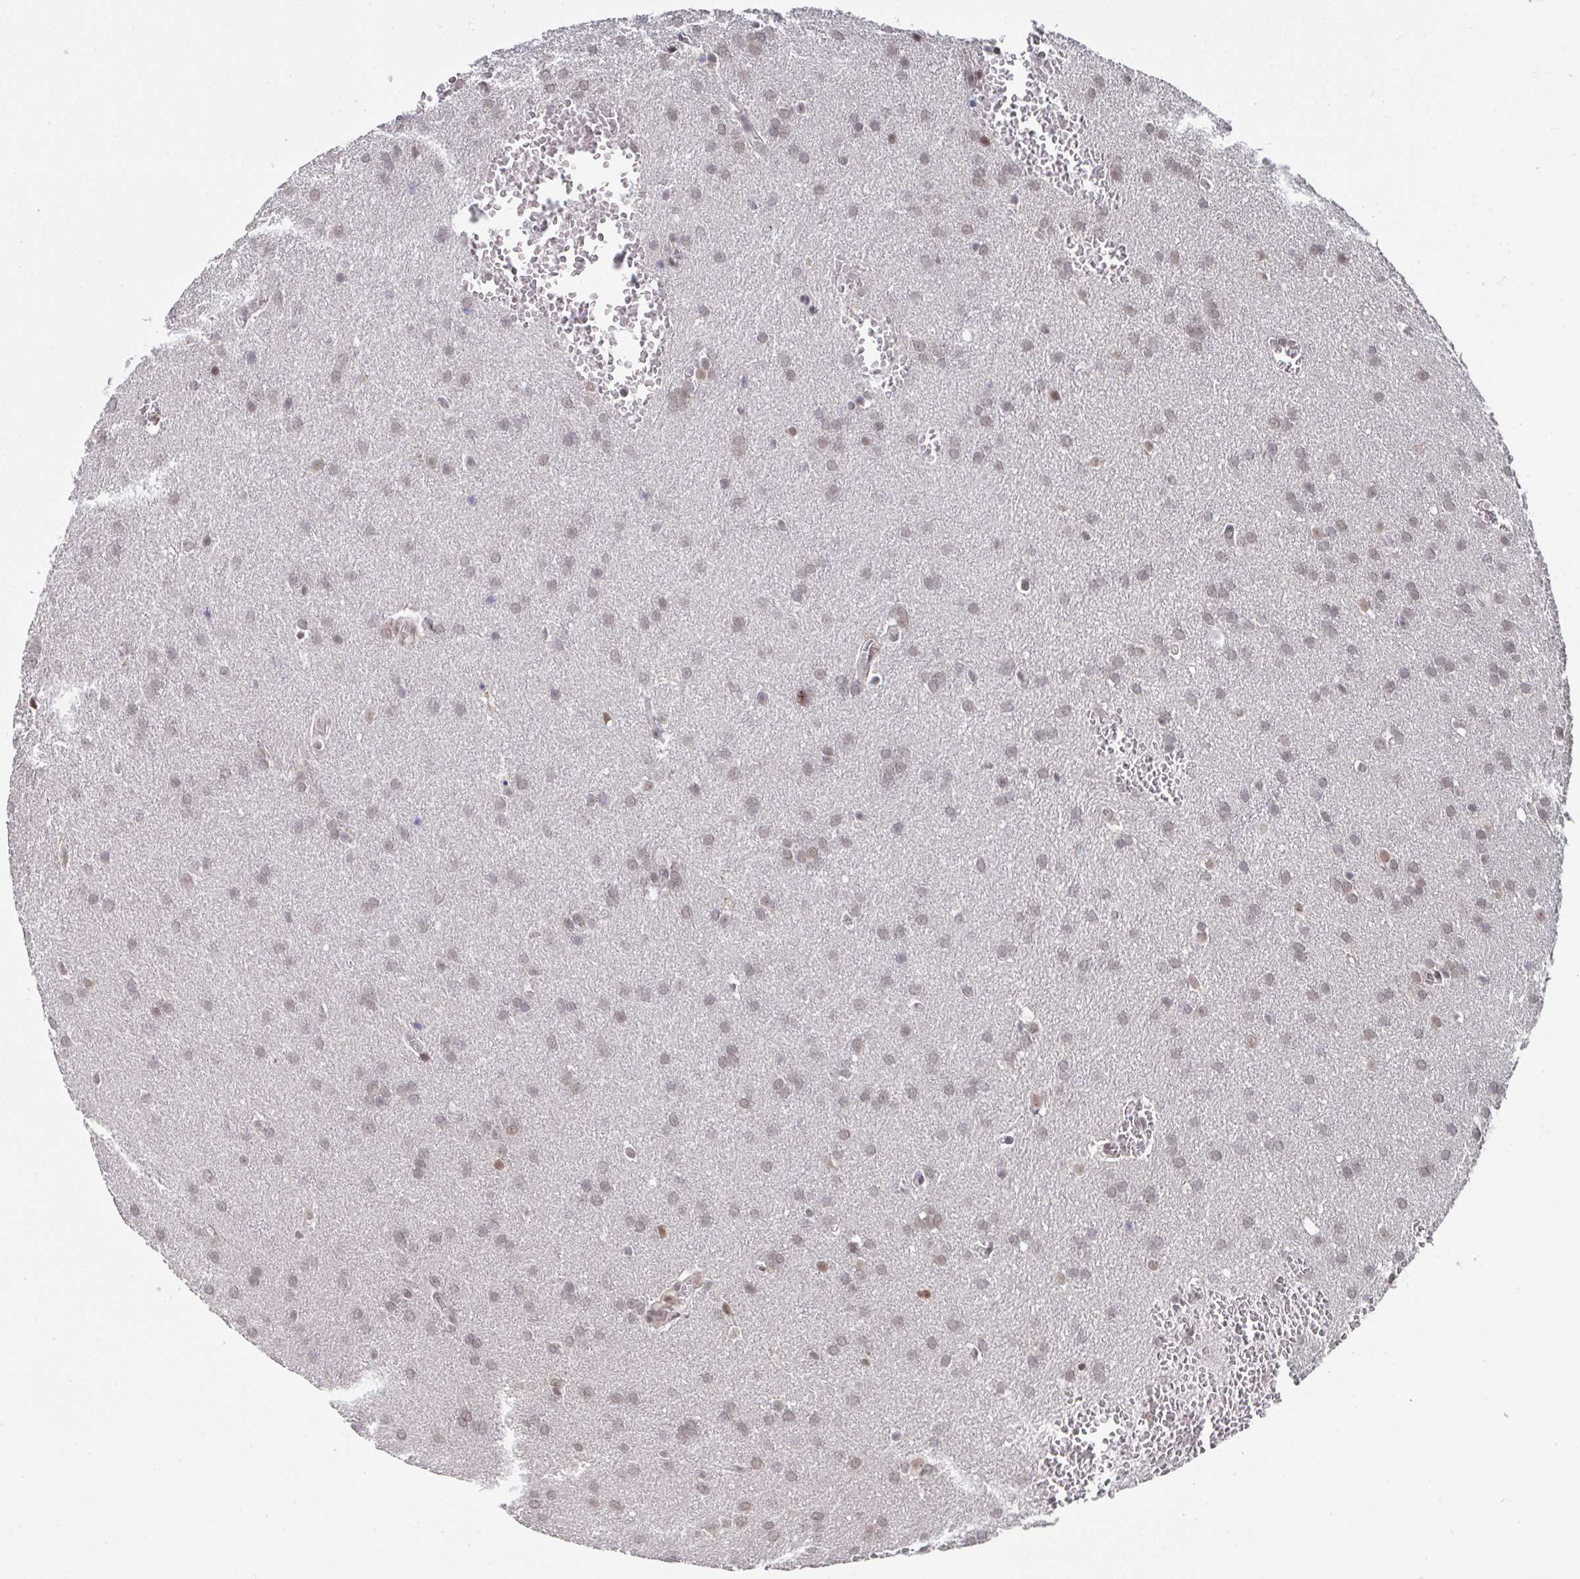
{"staining": {"intensity": "weak", "quantity": ">75%", "location": "nuclear"}, "tissue": "glioma", "cell_type": "Tumor cells", "image_type": "cancer", "snomed": [{"axis": "morphology", "description": "Glioma, malignant, Low grade"}, {"axis": "topography", "description": "Brain"}], "caption": "IHC of glioma demonstrates low levels of weak nuclear staining in about >75% of tumor cells.", "gene": "JMJD1C", "patient": {"sex": "female", "age": 33}}